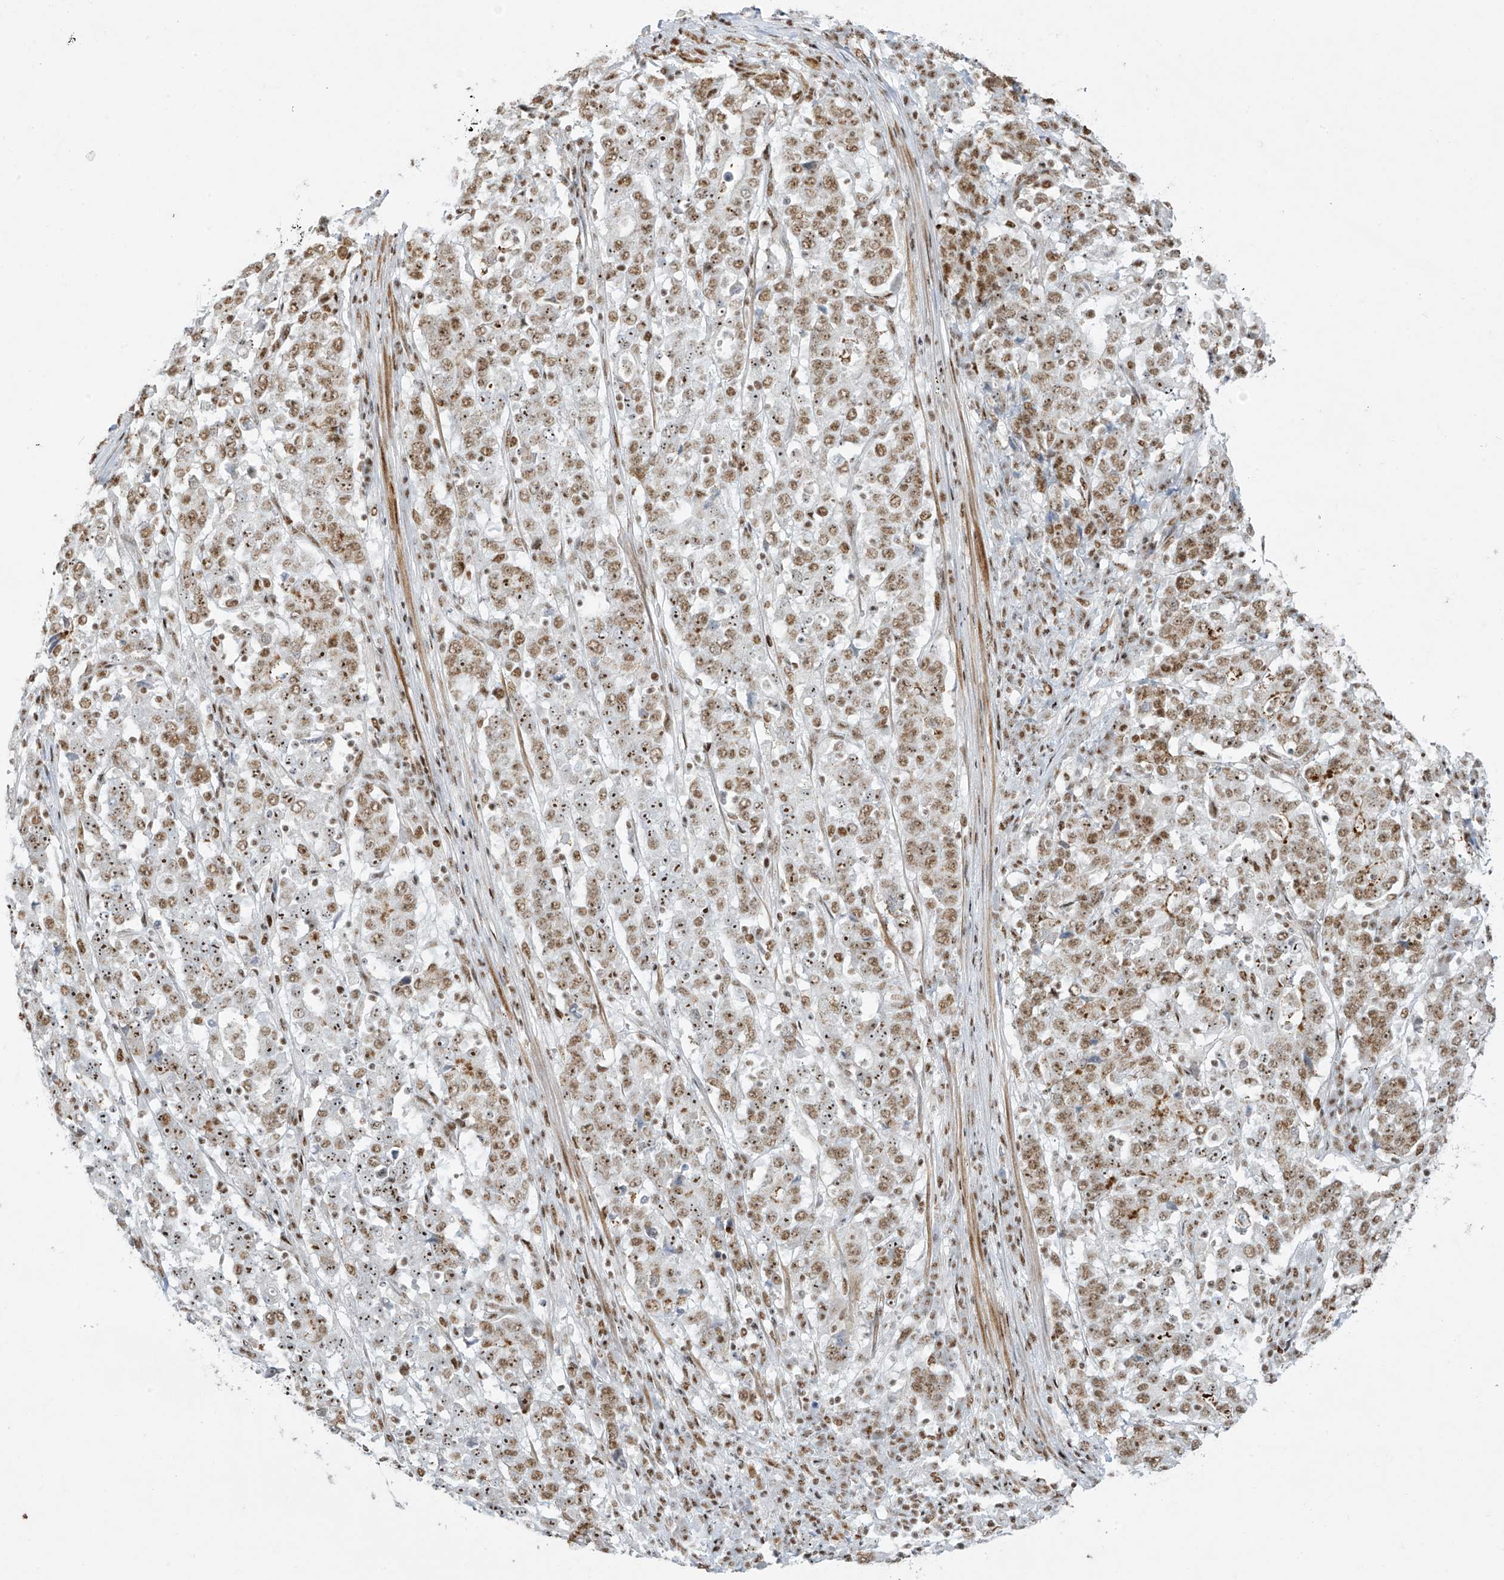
{"staining": {"intensity": "moderate", "quantity": ">75%", "location": "nuclear"}, "tissue": "stomach cancer", "cell_type": "Tumor cells", "image_type": "cancer", "snomed": [{"axis": "morphology", "description": "Adenocarcinoma, NOS"}, {"axis": "topography", "description": "Stomach"}], "caption": "The micrograph shows immunohistochemical staining of stomach adenocarcinoma. There is moderate nuclear expression is identified in about >75% of tumor cells. Immunohistochemistry stains the protein in brown and the nuclei are stained blue.", "gene": "MS4A6A", "patient": {"sex": "male", "age": 59}}